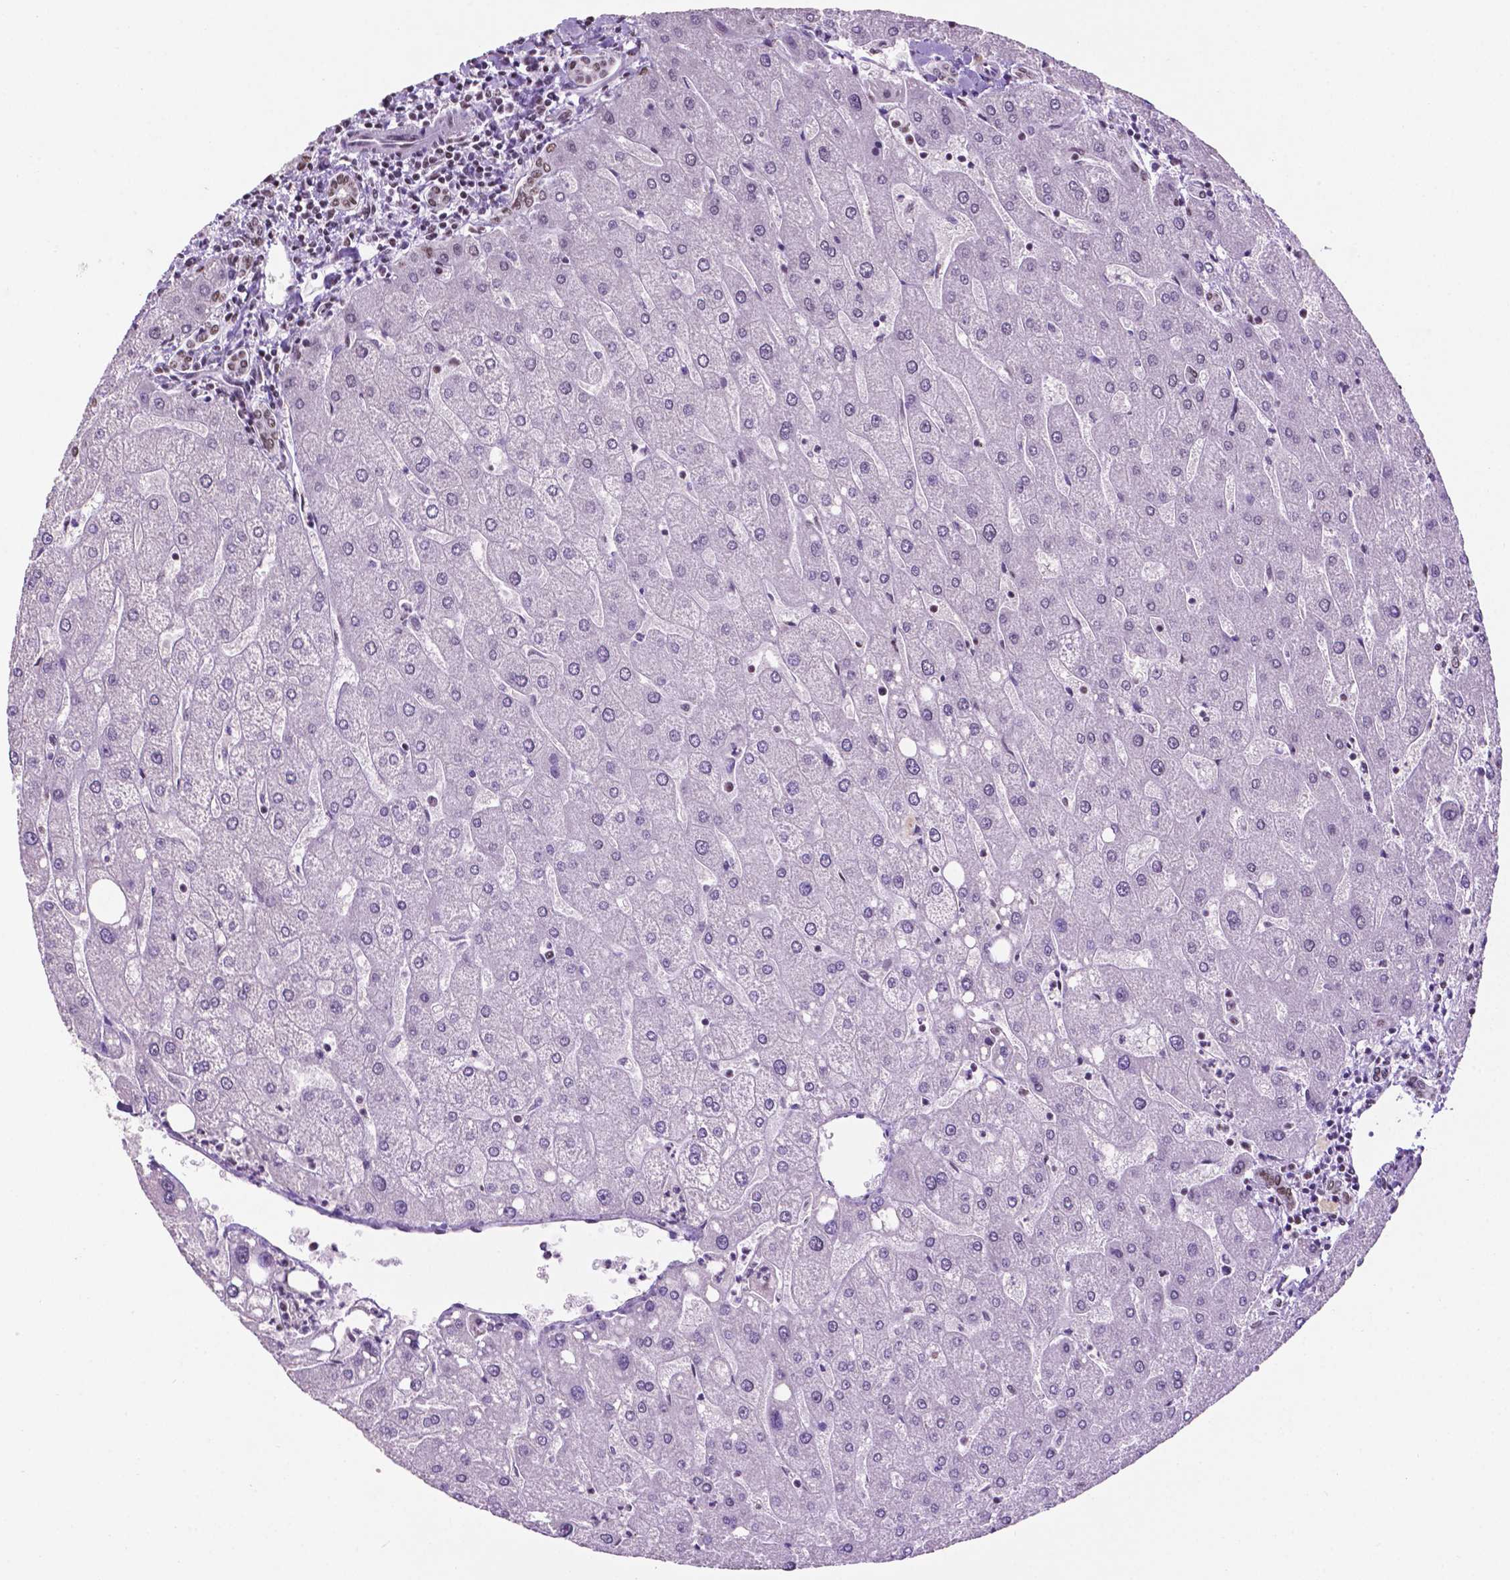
{"staining": {"intensity": "weak", "quantity": ">75%", "location": "nuclear"}, "tissue": "liver", "cell_type": "Cholangiocytes", "image_type": "normal", "snomed": [{"axis": "morphology", "description": "Normal tissue, NOS"}, {"axis": "topography", "description": "Liver"}], "caption": "Liver stained for a protein shows weak nuclear positivity in cholangiocytes.", "gene": "CCAR2", "patient": {"sex": "male", "age": 67}}